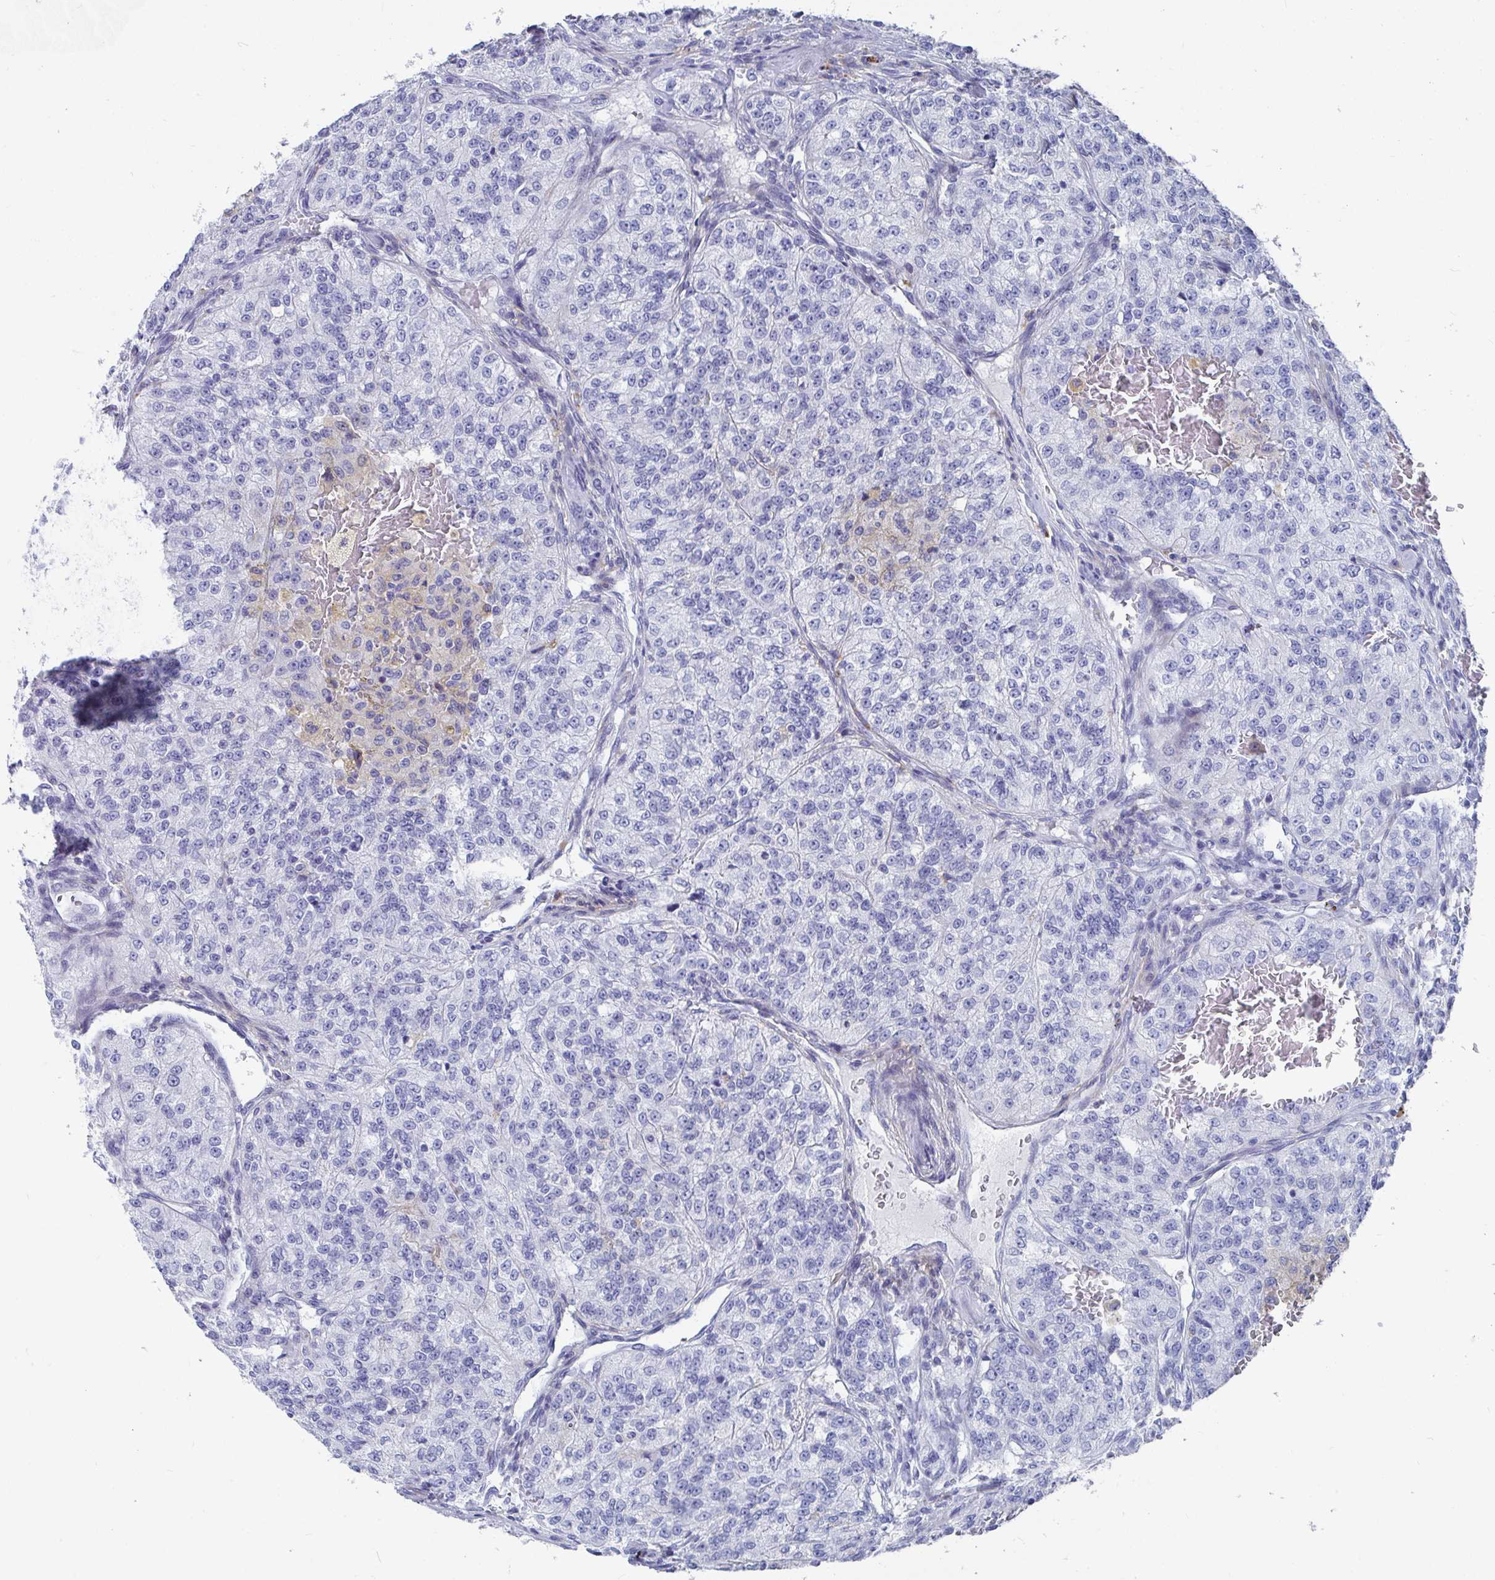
{"staining": {"intensity": "negative", "quantity": "none", "location": "none"}, "tissue": "renal cancer", "cell_type": "Tumor cells", "image_type": "cancer", "snomed": [{"axis": "morphology", "description": "Adenocarcinoma, NOS"}, {"axis": "topography", "description": "Kidney"}], "caption": "Immunohistochemical staining of human renal cancer (adenocarcinoma) demonstrates no significant expression in tumor cells.", "gene": "ZFP82", "patient": {"sex": "female", "age": 63}}